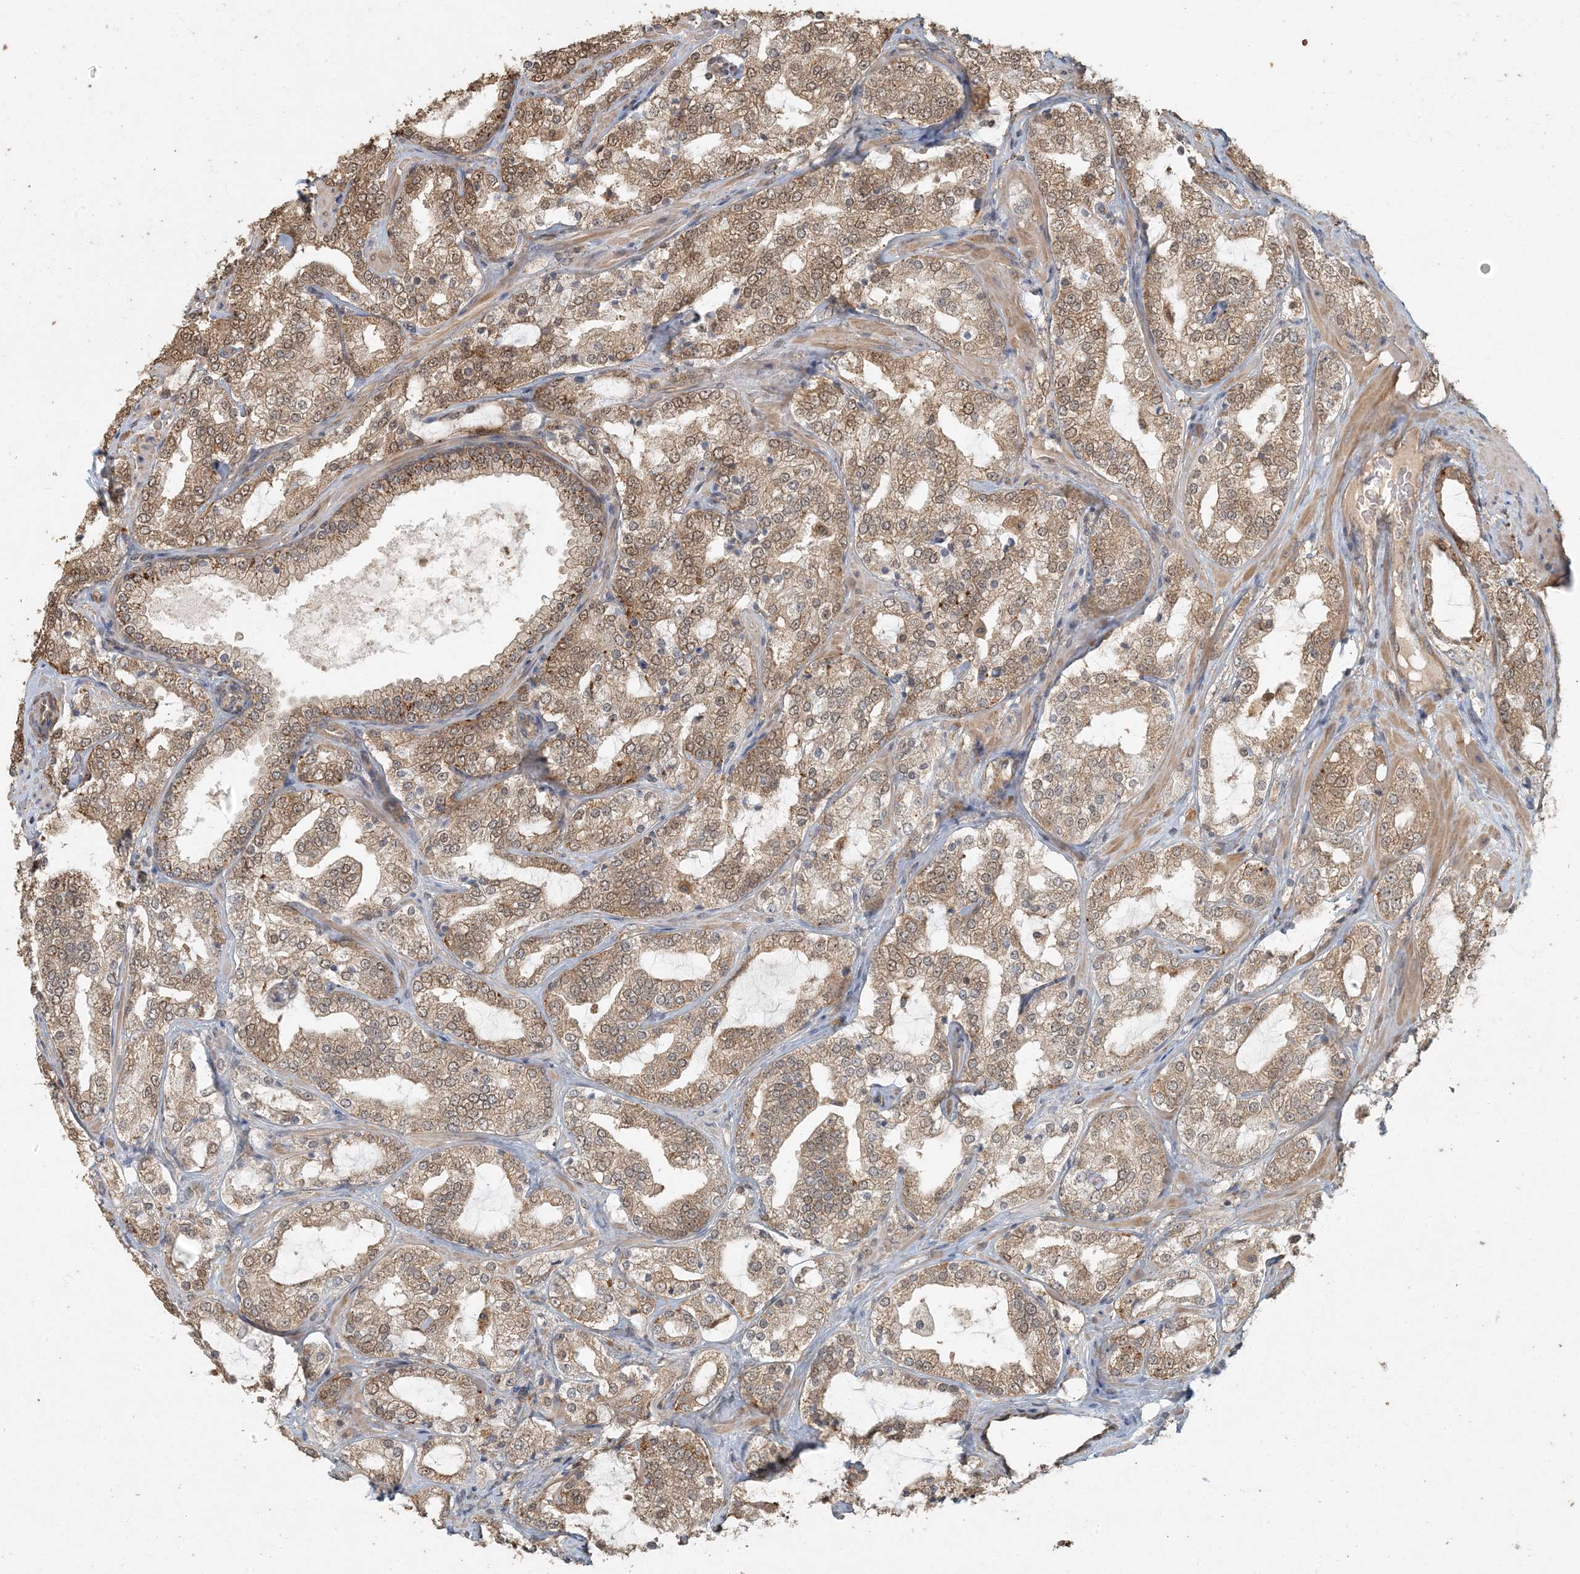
{"staining": {"intensity": "moderate", "quantity": ">75%", "location": "cytoplasmic/membranous"}, "tissue": "prostate cancer", "cell_type": "Tumor cells", "image_type": "cancer", "snomed": [{"axis": "morphology", "description": "Adenocarcinoma, High grade"}, {"axis": "topography", "description": "Prostate"}], "caption": "Immunohistochemical staining of human prostate cancer (adenocarcinoma (high-grade)) shows moderate cytoplasmic/membranous protein expression in about >75% of tumor cells.", "gene": "AK9", "patient": {"sex": "male", "age": 64}}